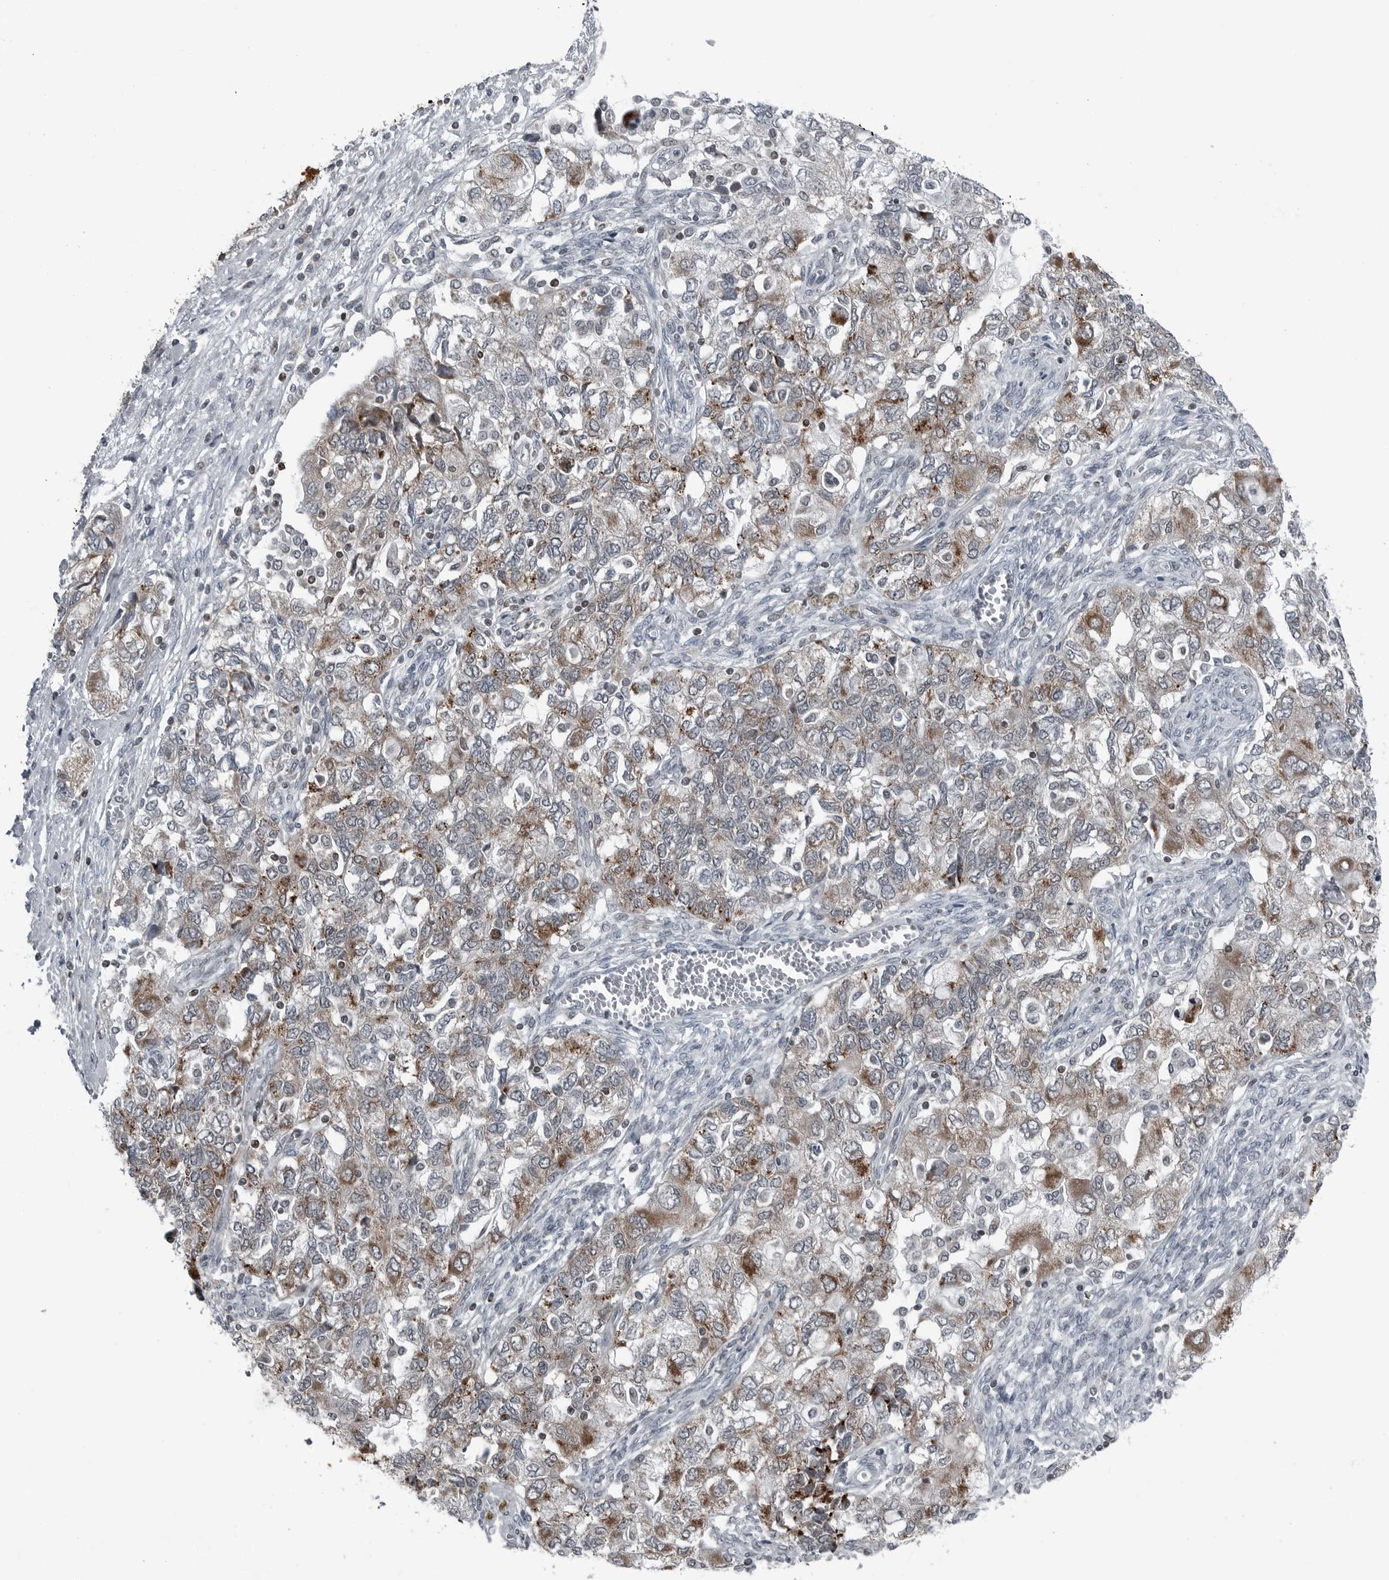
{"staining": {"intensity": "moderate", "quantity": "25%-75%", "location": "cytoplasmic/membranous"}, "tissue": "ovarian cancer", "cell_type": "Tumor cells", "image_type": "cancer", "snomed": [{"axis": "morphology", "description": "Carcinoma, NOS"}, {"axis": "morphology", "description": "Cystadenocarcinoma, serous, NOS"}, {"axis": "topography", "description": "Ovary"}], "caption": "Immunohistochemical staining of human ovarian cancer (carcinoma) shows moderate cytoplasmic/membranous protein positivity in approximately 25%-75% of tumor cells. Using DAB (brown) and hematoxylin (blue) stains, captured at high magnification using brightfield microscopy.", "gene": "GAK", "patient": {"sex": "female", "age": 69}}